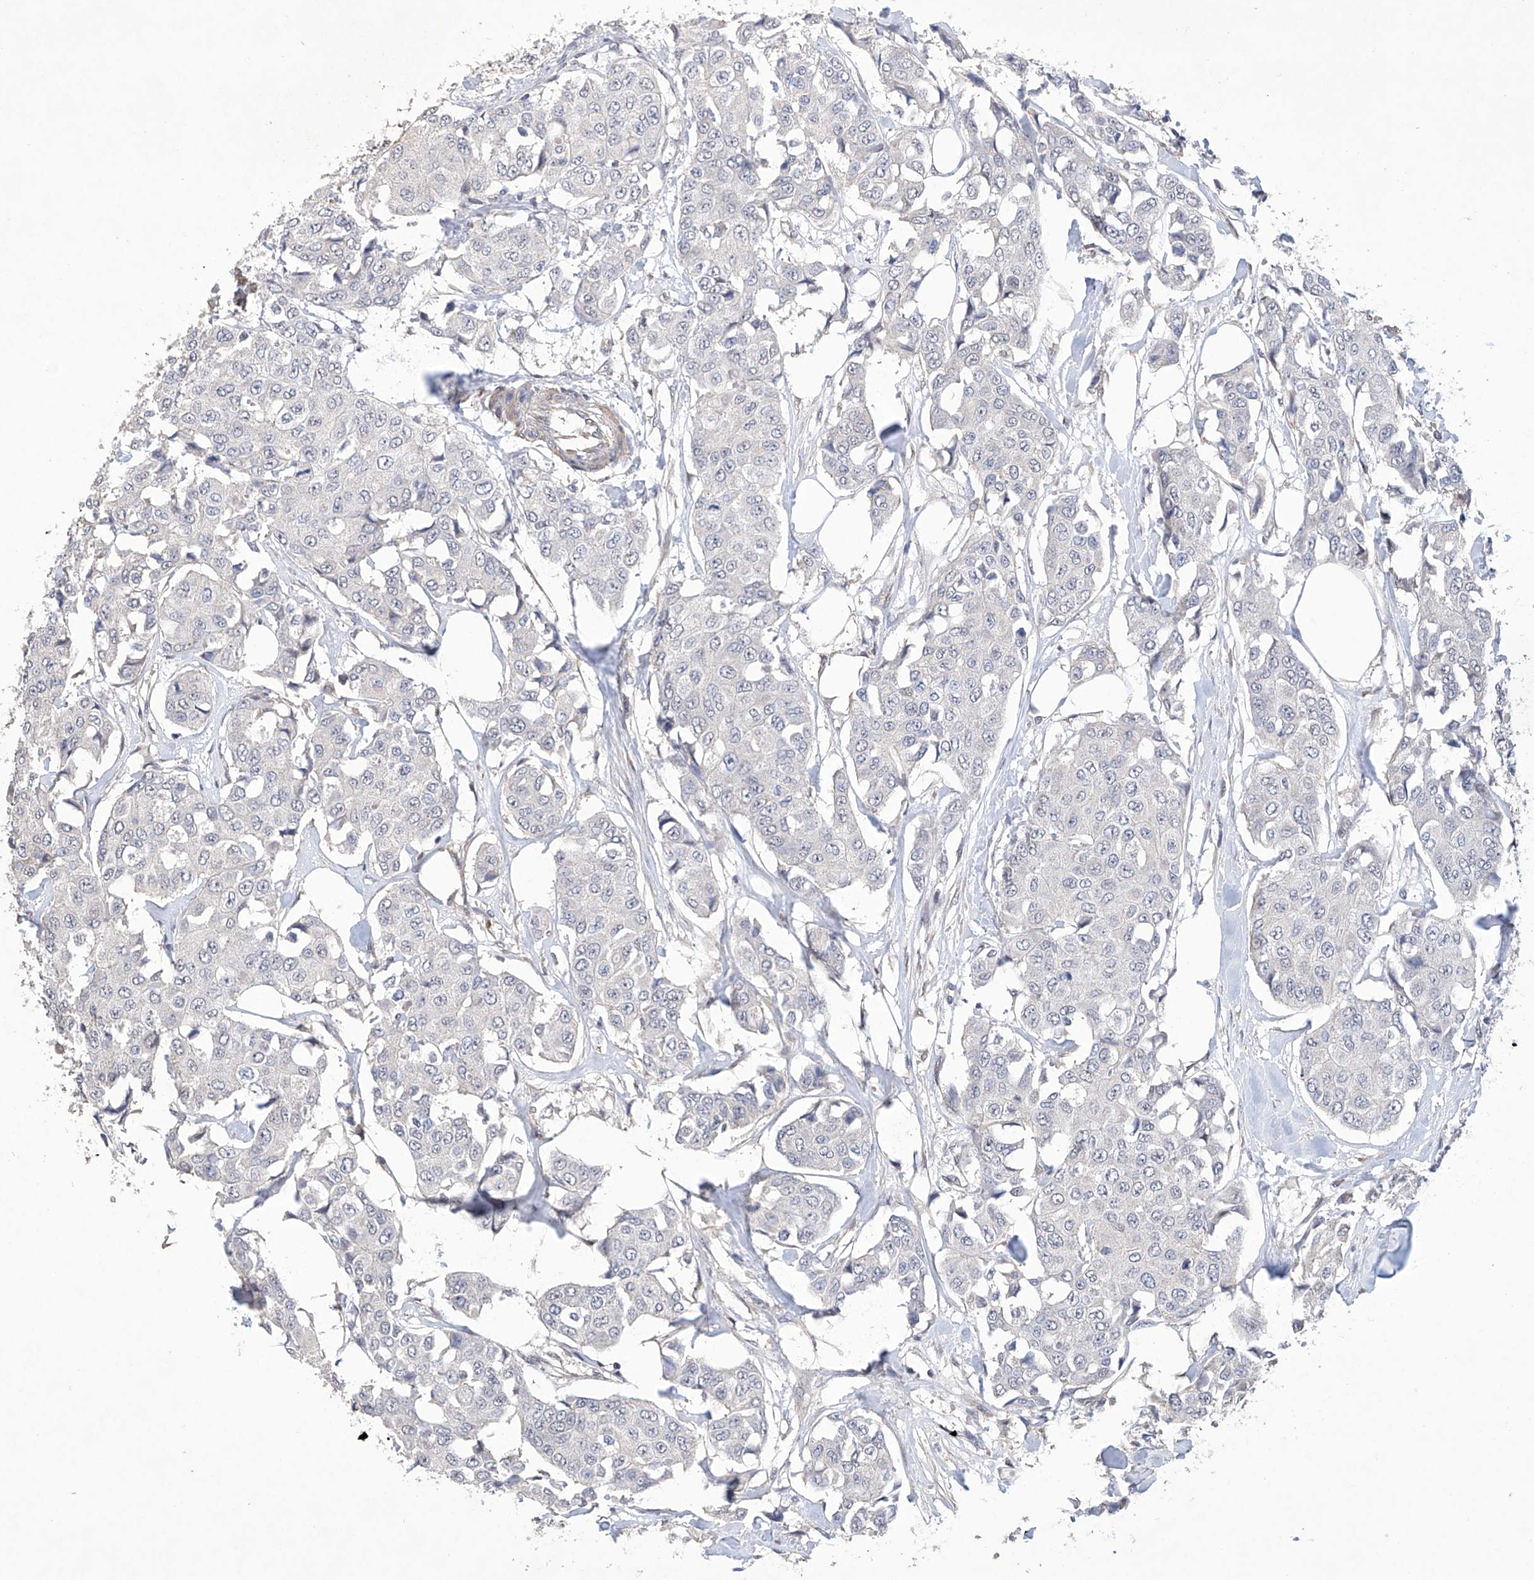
{"staining": {"intensity": "negative", "quantity": "none", "location": "none"}, "tissue": "breast cancer", "cell_type": "Tumor cells", "image_type": "cancer", "snomed": [{"axis": "morphology", "description": "Duct carcinoma"}, {"axis": "topography", "description": "Breast"}], "caption": "The immunohistochemistry histopathology image has no significant expression in tumor cells of intraductal carcinoma (breast) tissue.", "gene": "AFG1L", "patient": {"sex": "female", "age": 80}}